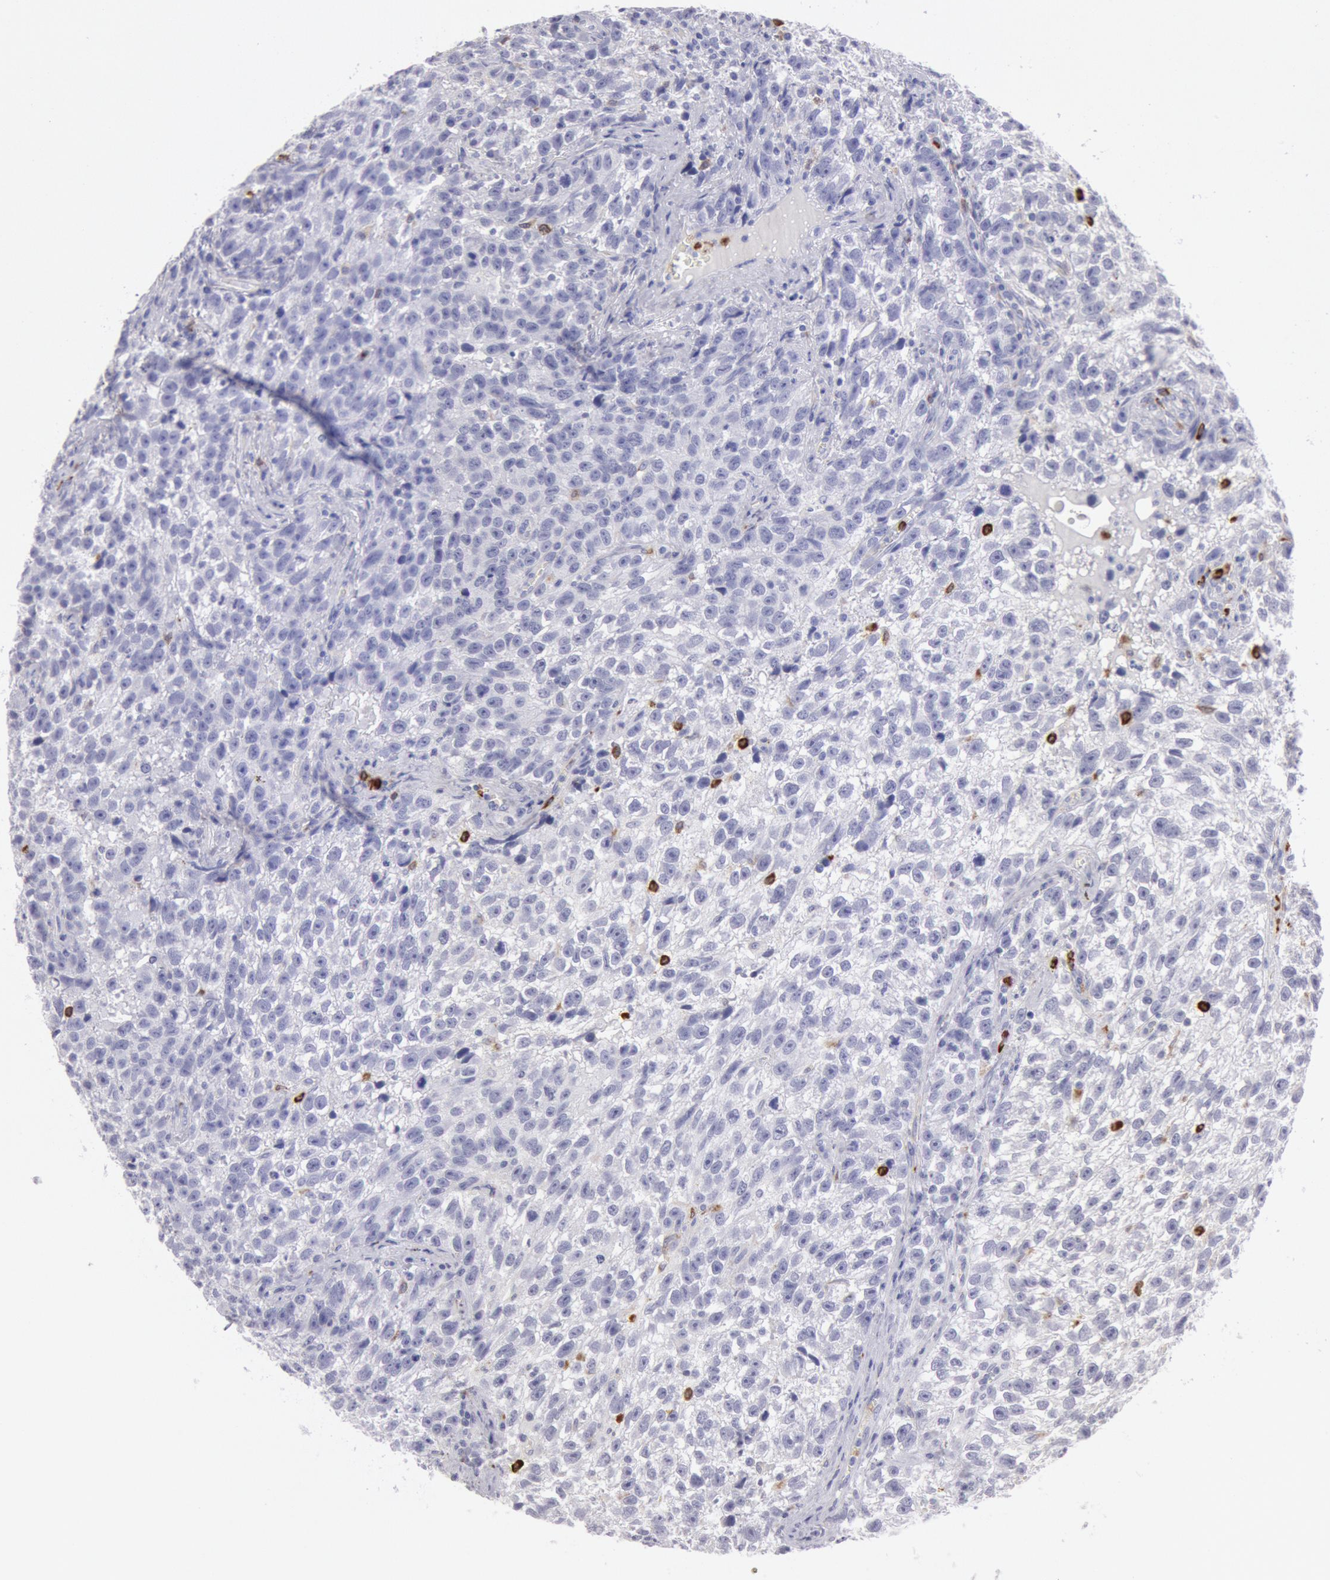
{"staining": {"intensity": "negative", "quantity": "none", "location": "none"}, "tissue": "testis cancer", "cell_type": "Tumor cells", "image_type": "cancer", "snomed": [{"axis": "morphology", "description": "Seminoma, NOS"}, {"axis": "topography", "description": "Testis"}], "caption": "A histopathology image of human testis cancer (seminoma) is negative for staining in tumor cells.", "gene": "FCN1", "patient": {"sex": "male", "age": 38}}